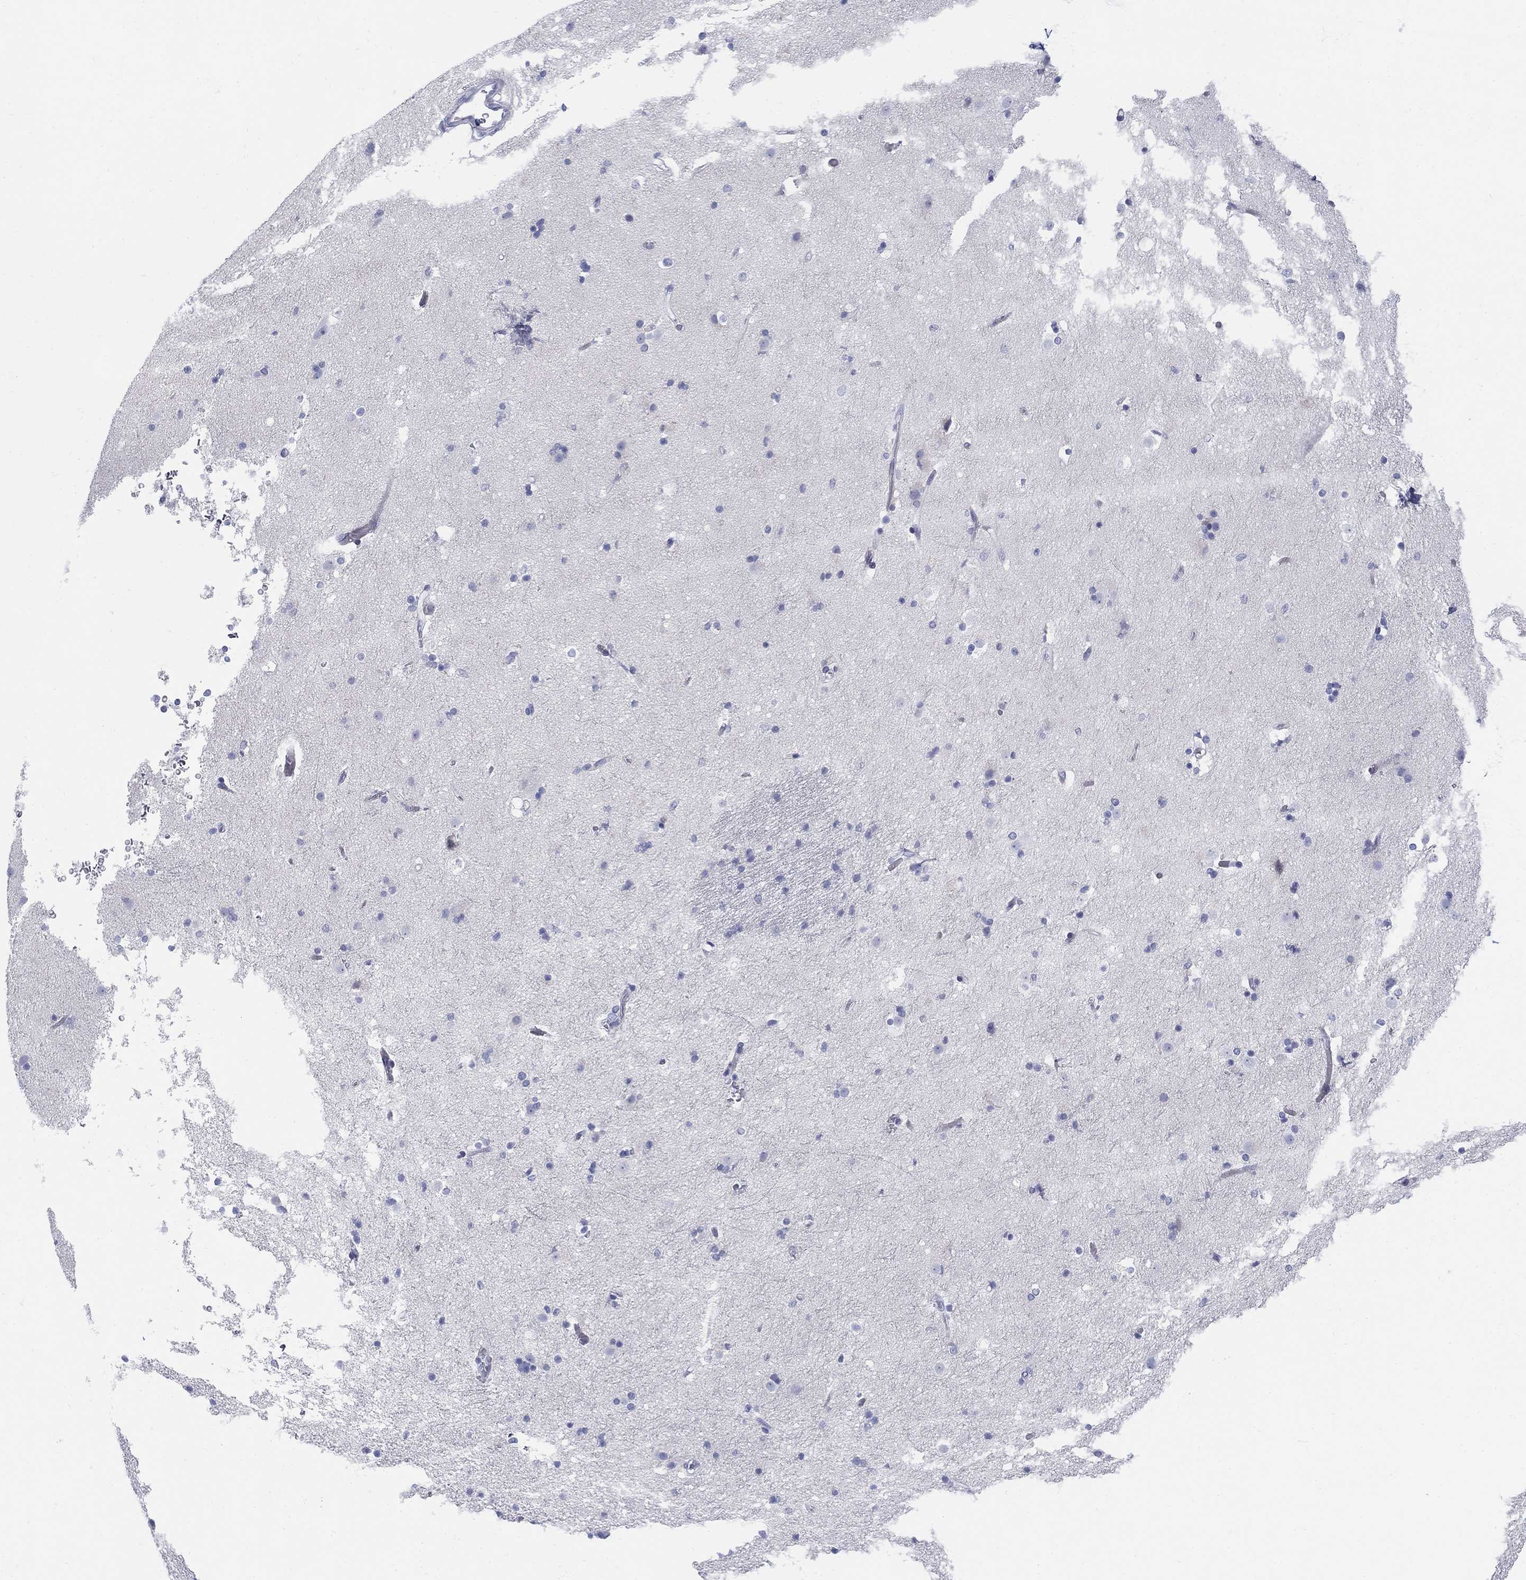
{"staining": {"intensity": "negative", "quantity": "none", "location": "none"}, "tissue": "caudate", "cell_type": "Glial cells", "image_type": "normal", "snomed": [{"axis": "morphology", "description": "Normal tissue, NOS"}, {"axis": "topography", "description": "Lateral ventricle wall"}], "caption": "Immunohistochemistry (IHC) image of benign human caudate stained for a protein (brown), which shows no staining in glial cells.", "gene": "HEATR4", "patient": {"sex": "female", "age": 71}}